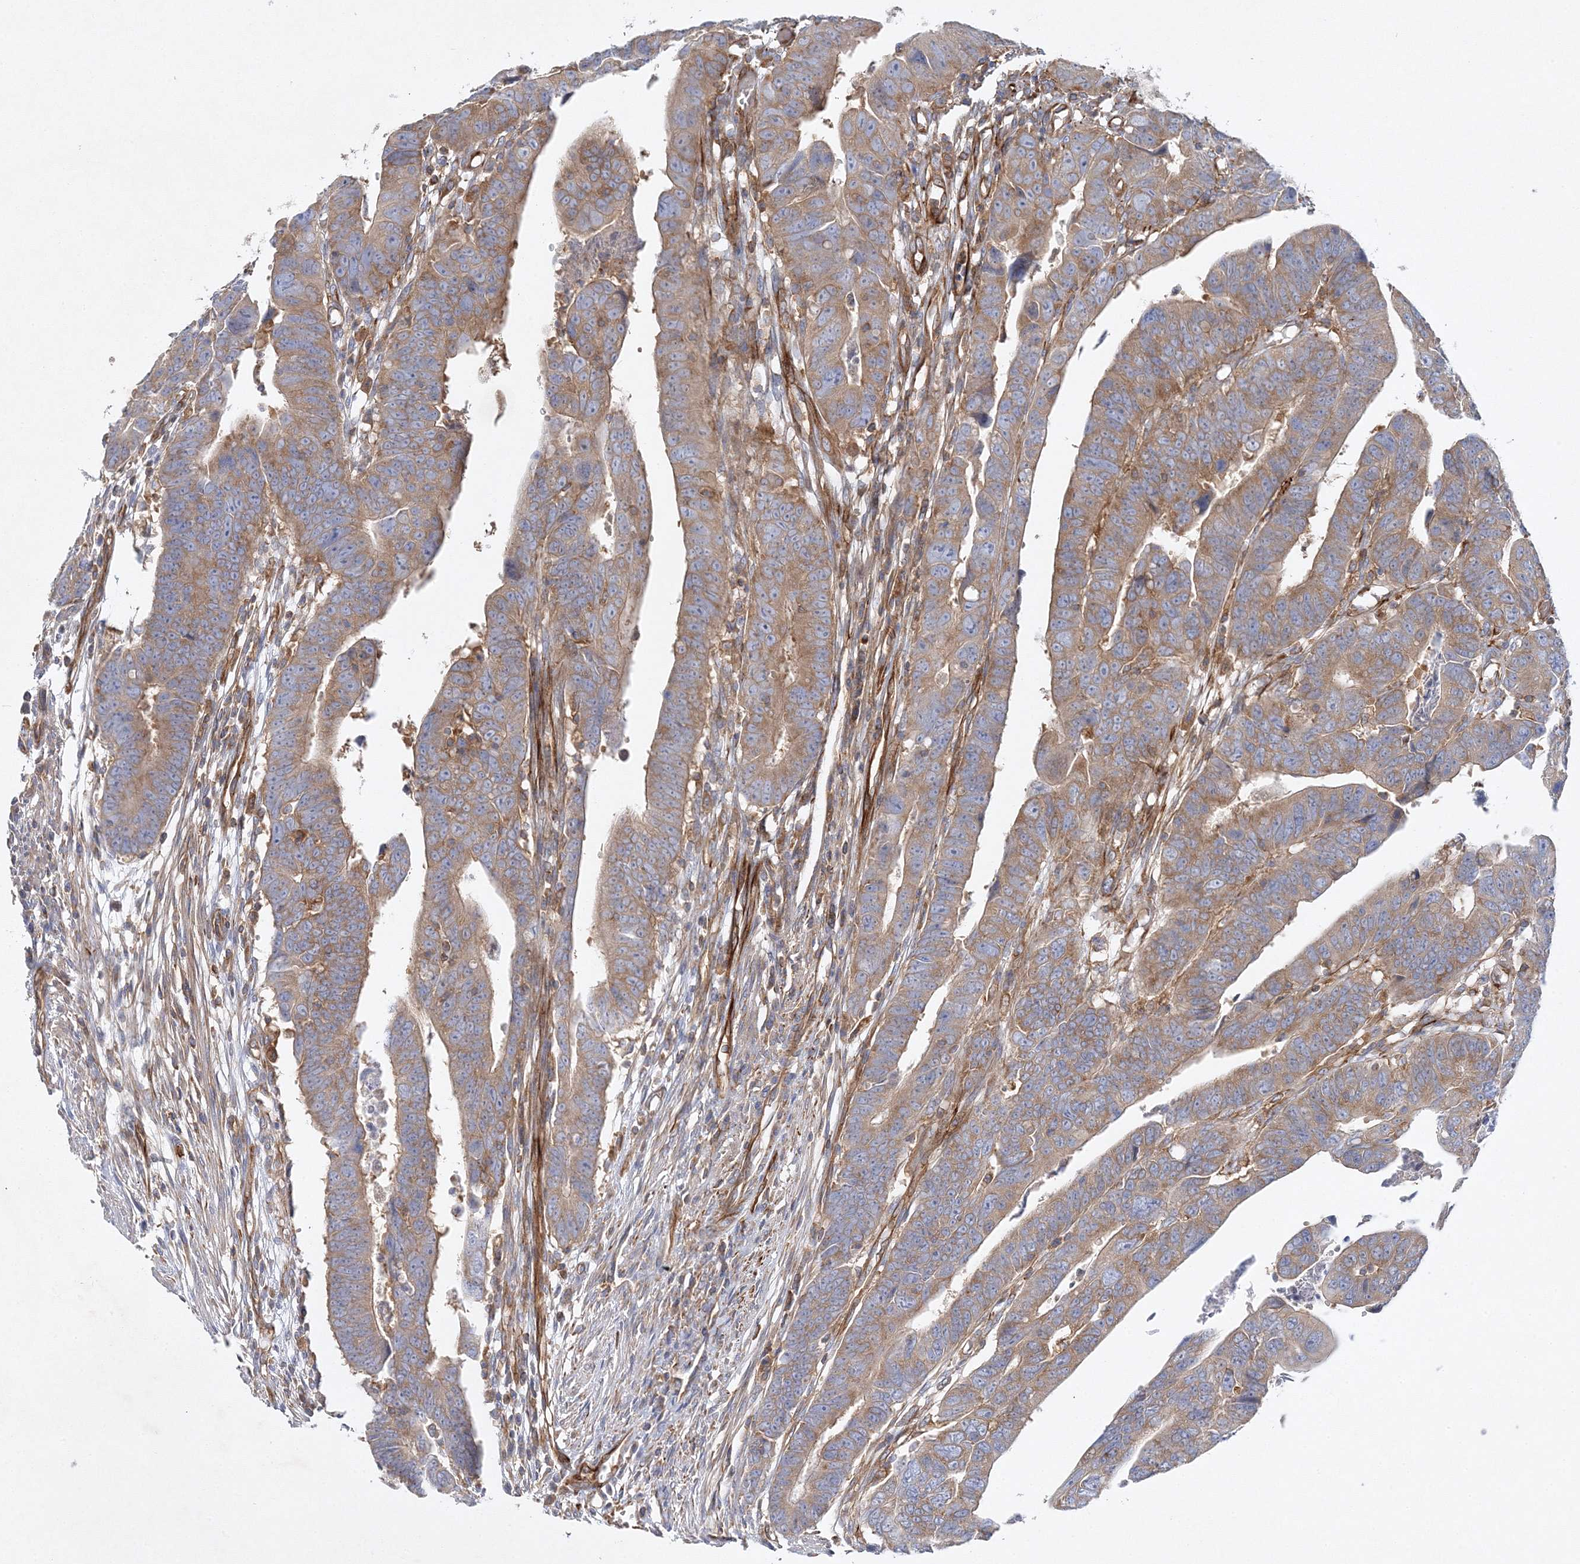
{"staining": {"intensity": "moderate", "quantity": ">75%", "location": "cytoplasmic/membranous"}, "tissue": "colorectal cancer", "cell_type": "Tumor cells", "image_type": "cancer", "snomed": [{"axis": "morphology", "description": "Adenocarcinoma, NOS"}, {"axis": "topography", "description": "Rectum"}], "caption": "Colorectal cancer (adenocarcinoma) stained with immunohistochemistry reveals moderate cytoplasmic/membranous staining in approximately >75% of tumor cells. The staining was performed using DAB (3,3'-diaminobenzidine), with brown indicating positive protein expression. Nuclei are stained blue with hematoxylin.", "gene": "WDR37", "patient": {"sex": "female", "age": 65}}